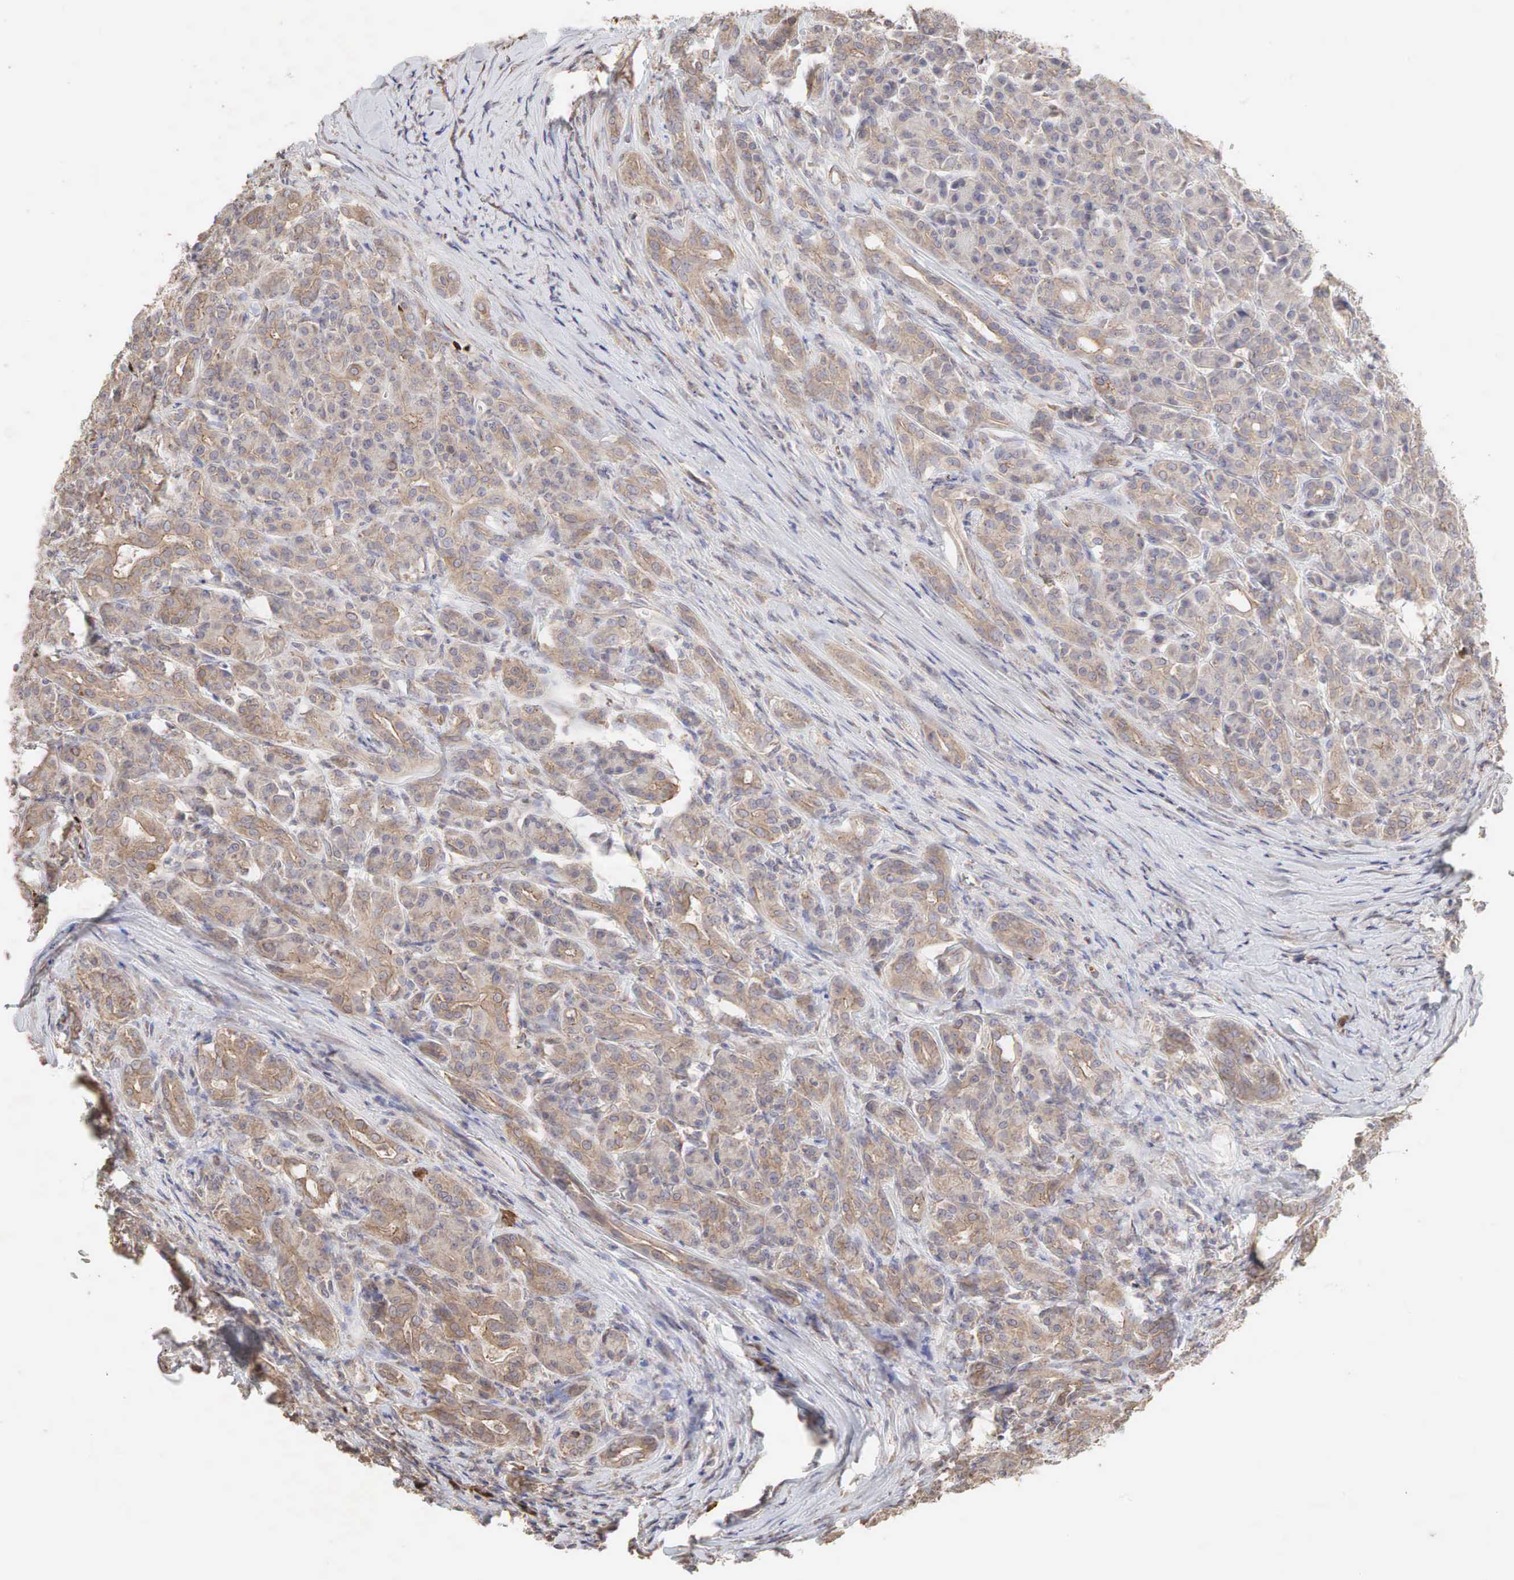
{"staining": {"intensity": "weak", "quantity": ">75%", "location": "cytoplasmic/membranous"}, "tissue": "pancreas", "cell_type": "Exocrine glandular cells", "image_type": "normal", "snomed": [{"axis": "morphology", "description": "Normal tissue, NOS"}, {"axis": "topography", "description": "Lymph node"}, {"axis": "topography", "description": "Pancreas"}], "caption": "A micrograph showing weak cytoplasmic/membranous positivity in approximately >75% of exocrine glandular cells in normal pancreas, as visualized by brown immunohistochemical staining.", "gene": "PABPC5", "patient": {"sex": "male", "age": 59}}